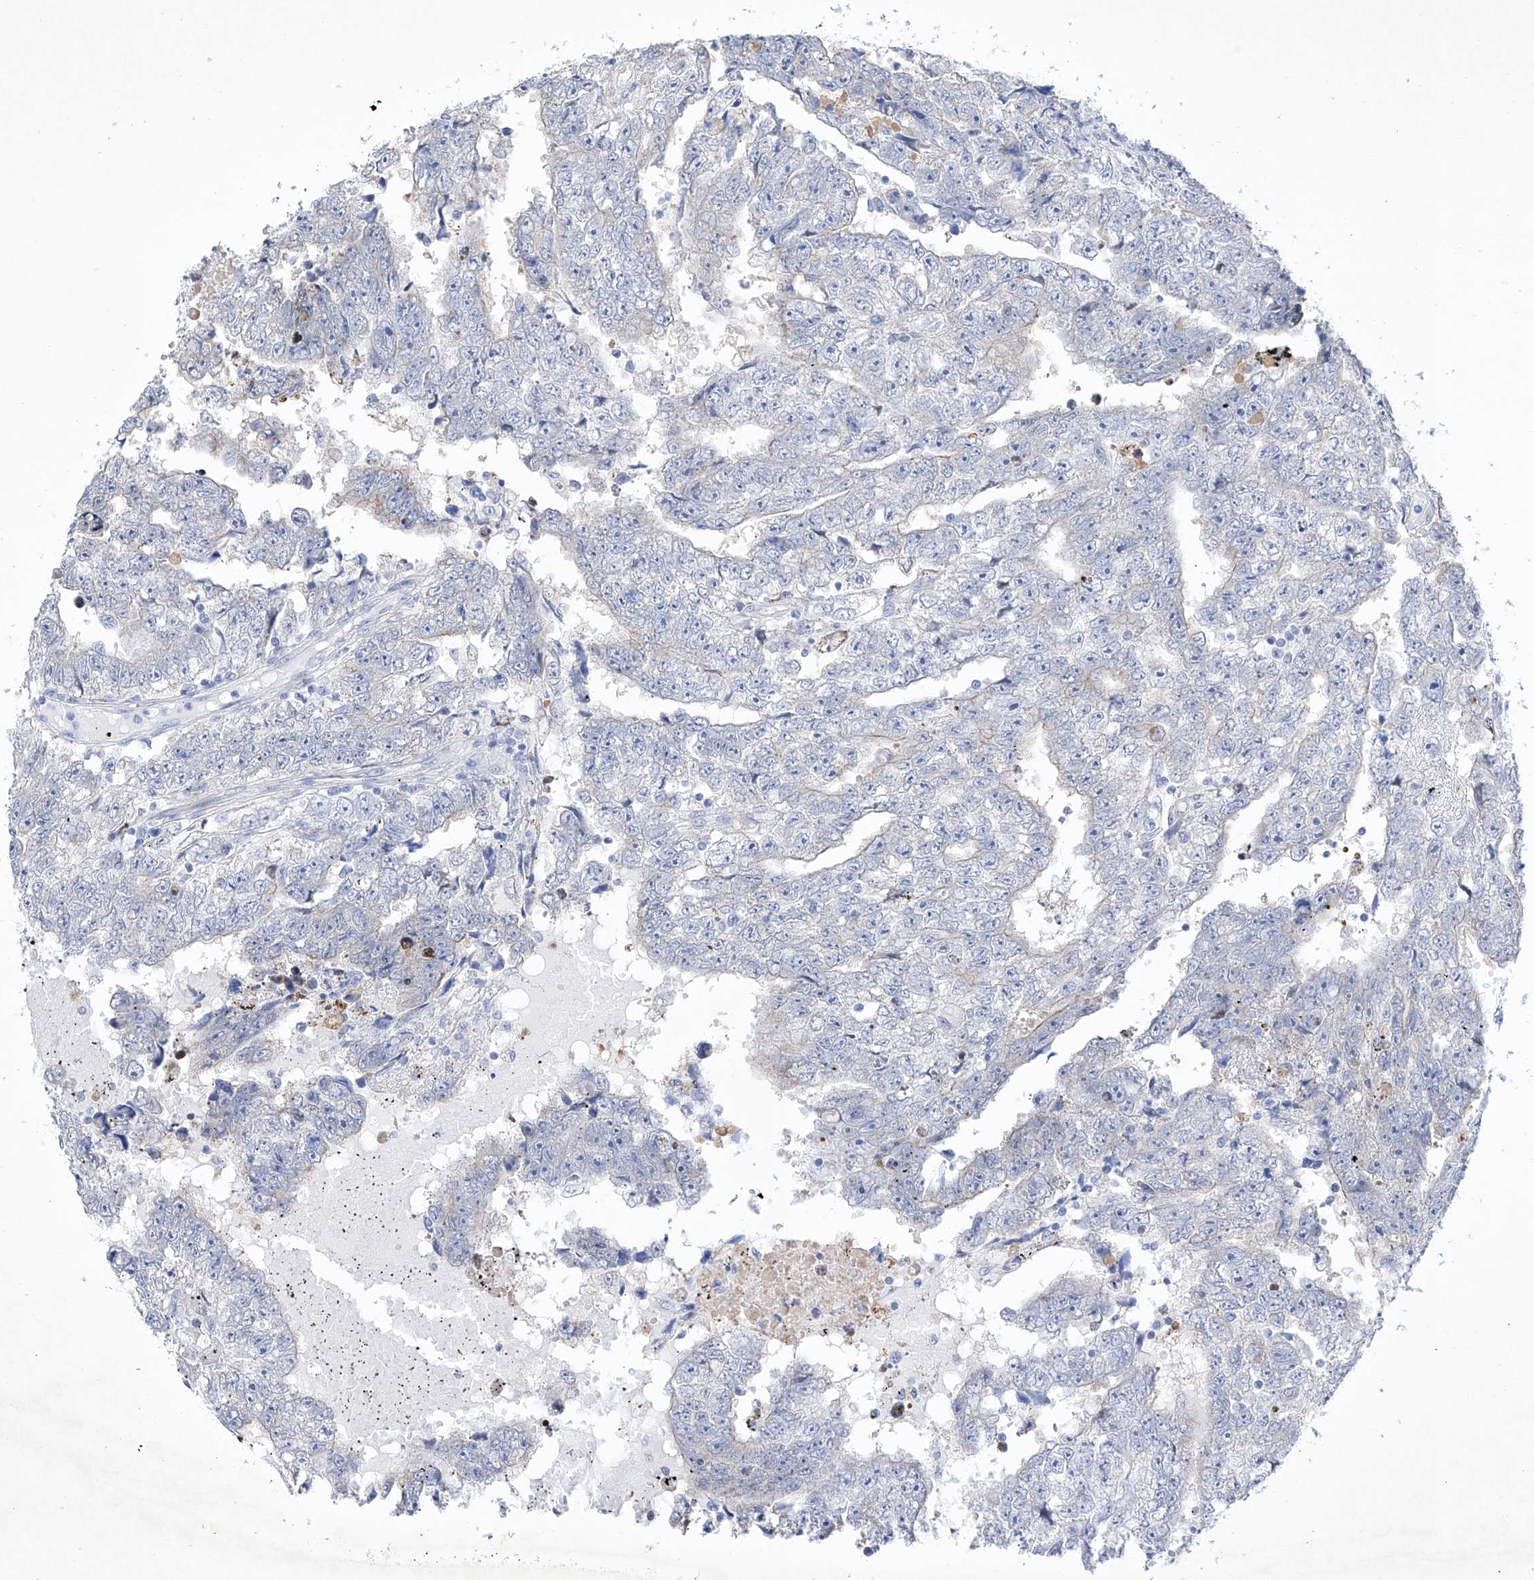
{"staining": {"intensity": "negative", "quantity": "none", "location": "none"}, "tissue": "testis cancer", "cell_type": "Tumor cells", "image_type": "cancer", "snomed": [{"axis": "morphology", "description": "Carcinoma, Embryonal, NOS"}, {"axis": "topography", "description": "Testis"}], "caption": "This is a histopathology image of IHC staining of embryonal carcinoma (testis), which shows no staining in tumor cells. The staining was performed using DAB (3,3'-diaminobenzidine) to visualize the protein expression in brown, while the nuclei were stained in blue with hematoxylin (Magnification: 20x).", "gene": "C1orf87", "patient": {"sex": "male", "age": 25}}